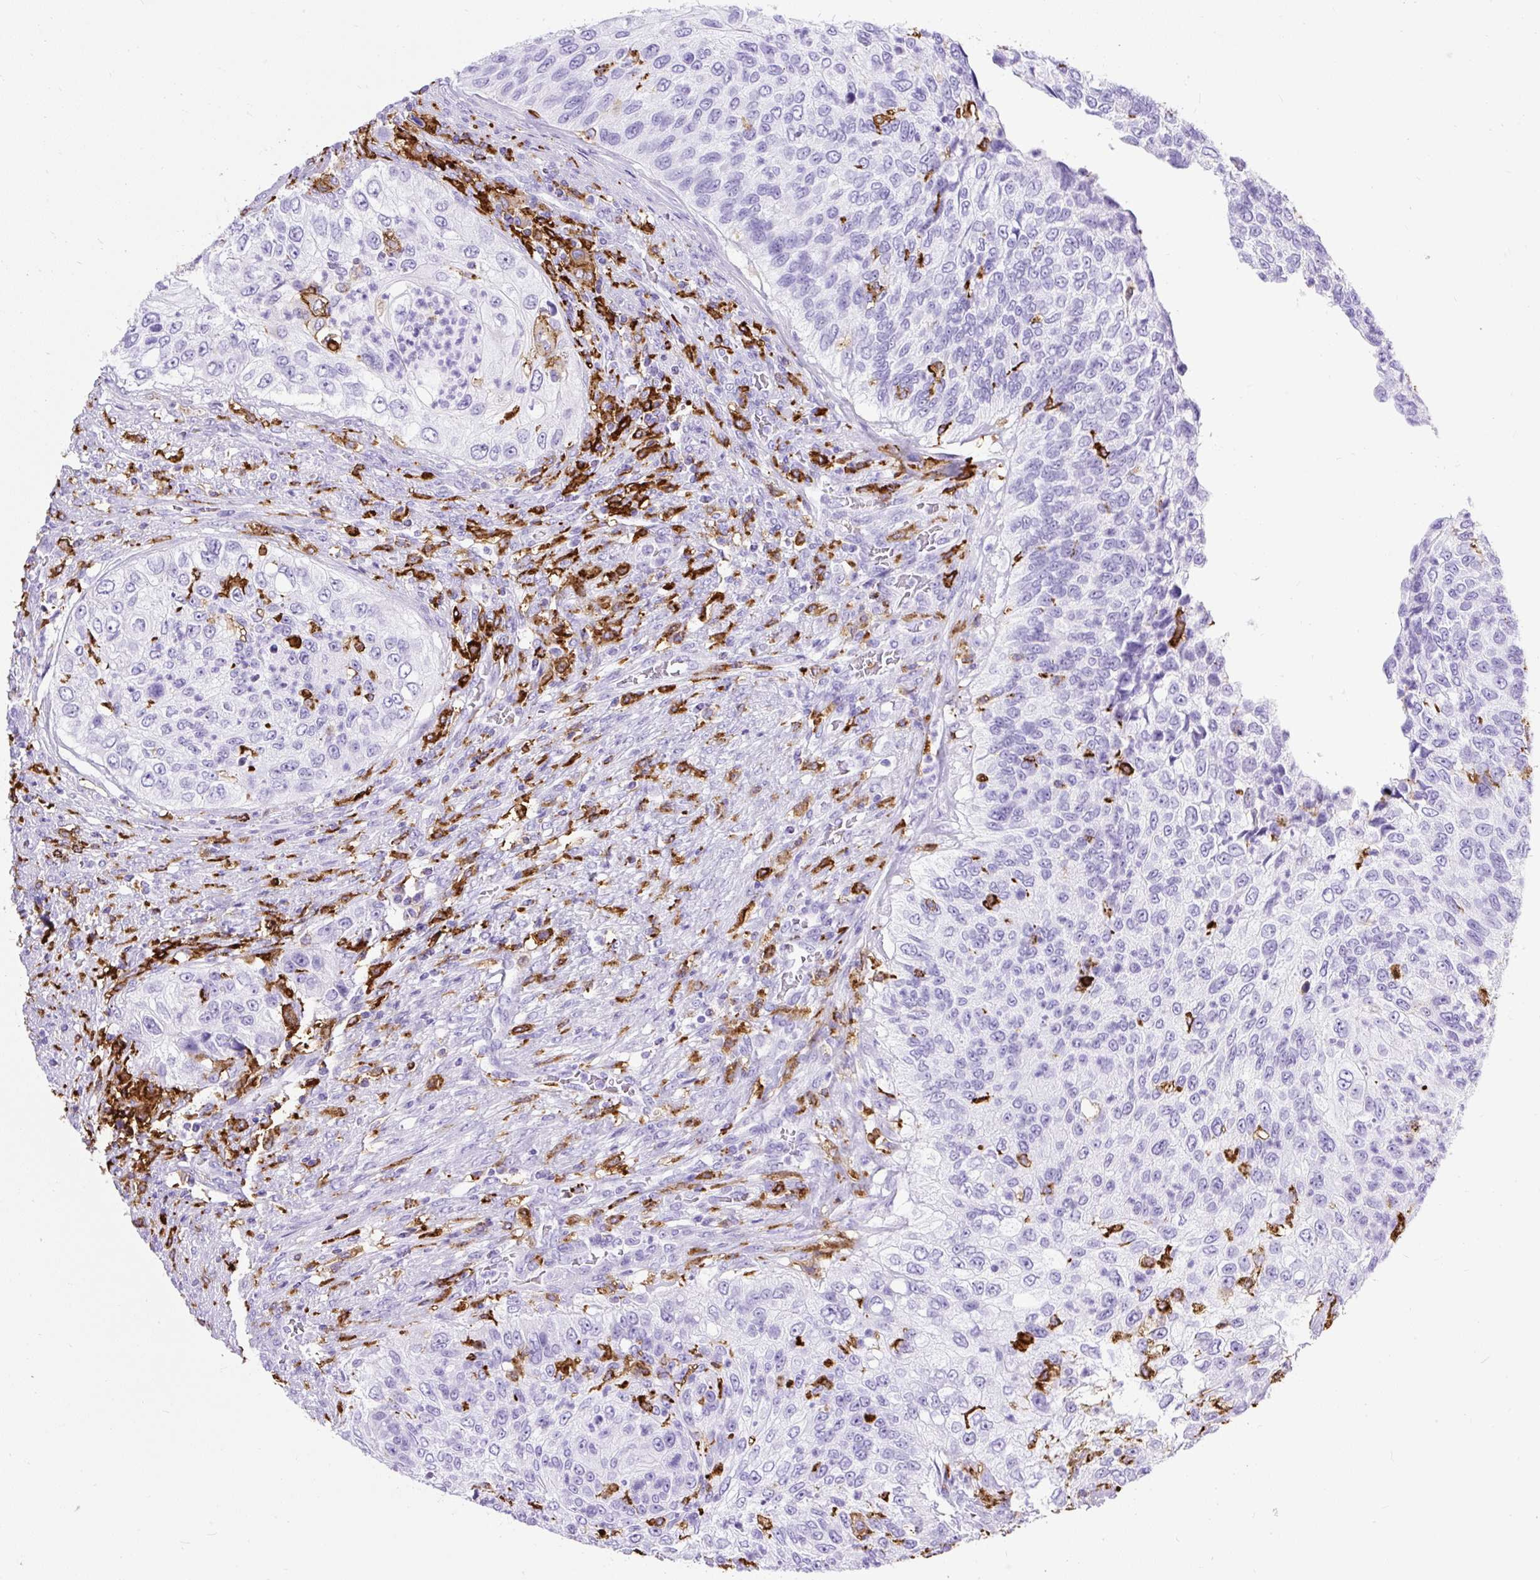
{"staining": {"intensity": "negative", "quantity": "none", "location": "none"}, "tissue": "urothelial cancer", "cell_type": "Tumor cells", "image_type": "cancer", "snomed": [{"axis": "morphology", "description": "Urothelial carcinoma, High grade"}, {"axis": "topography", "description": "Urinary bladder"}], "caption": "Immunohistochemistry (IHC) histopathology image of neoplastic tissue: human urothelial cancer stained with DAB exhibits no significant protein staining in tumor cells.", "gene": "HLA-DRA", "patient": {"sex": "female", "age": 60}}